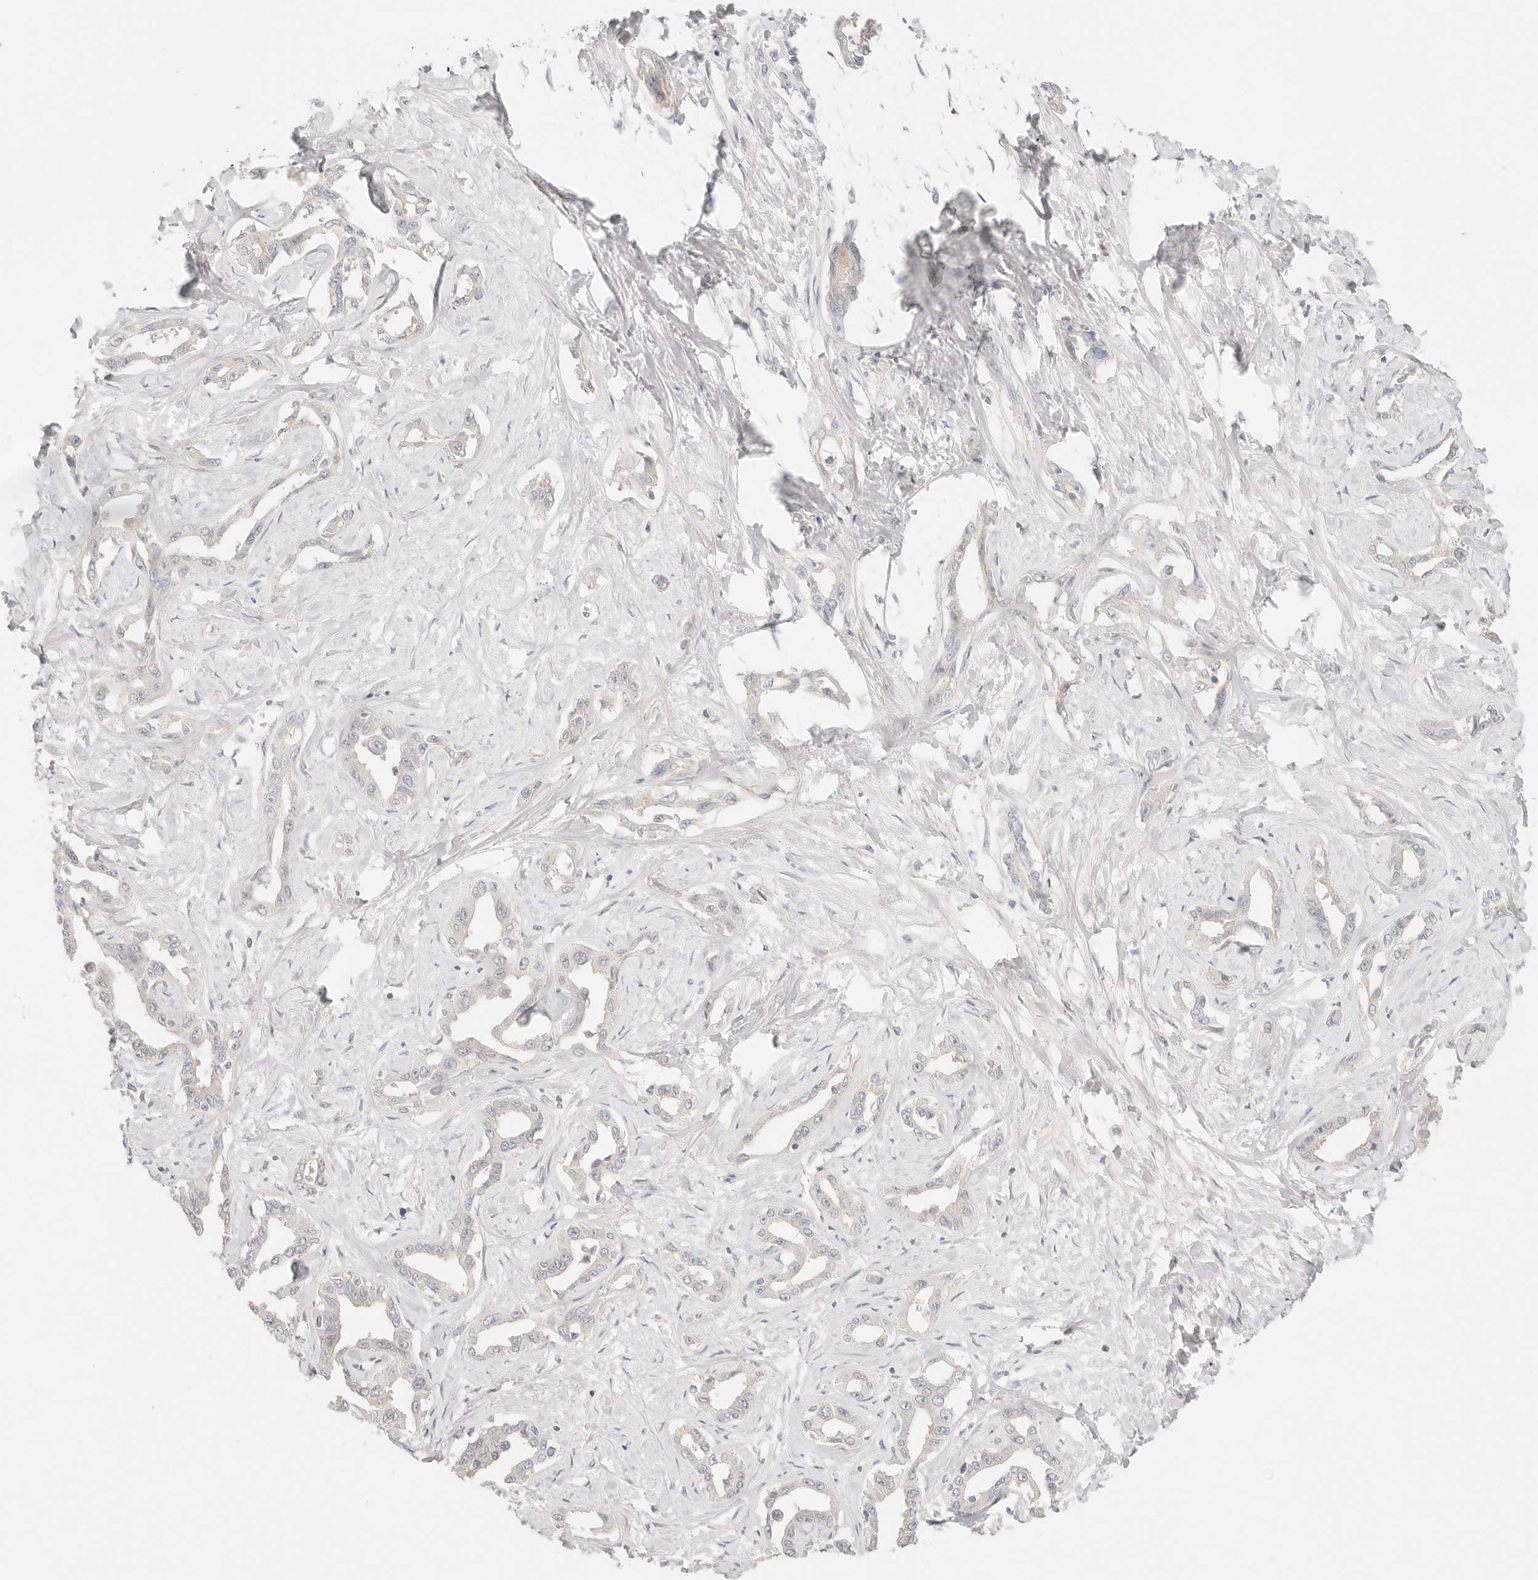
{"staining": {"intensity": "weak", "quantity": "<25%", "location": "cytoplasmic/membranous"}, "tissue": "liver cancer", "cell_type": "Tumor cells", "image_type": "cancer", "snomed": [{"axis": "morphology", "description": "Cholangiocarcinoma"}, {"axis": "topography", "description": "Liver"}], "caption": "This is an immunohistochemistry (IHC) photomicrograph of liver cancer (cholangiocarcinoma). There is no positivity in tumor cells.", "gene": "SPHK1", "patient": {"sex": "male", "age": 59}}